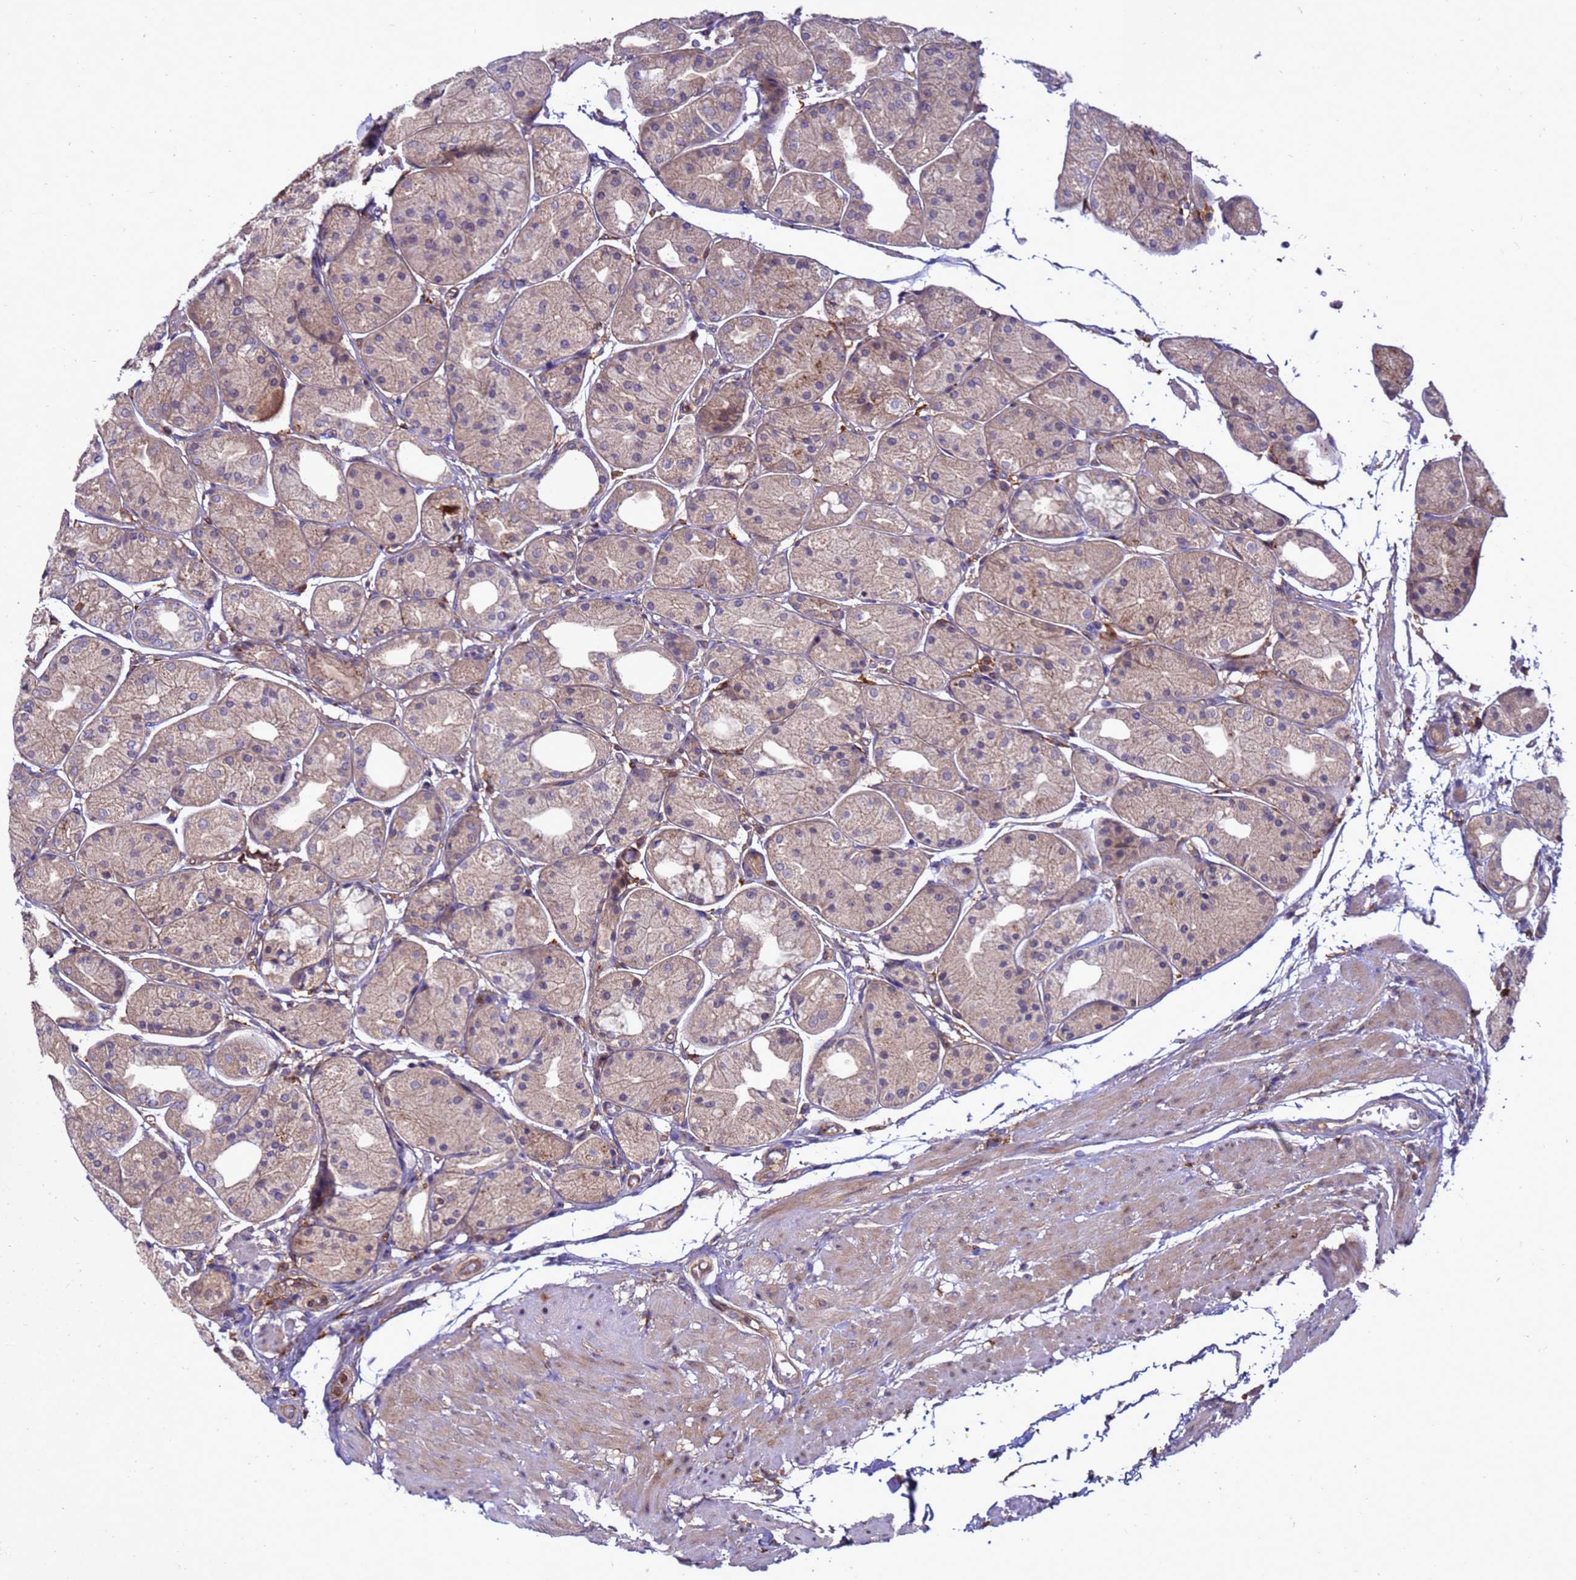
{"staining": {"intensity": "strong", "quantity": "<25%", "location": "cytoplasmic/membranous"}, "tissue": "stomach", "cell_type": "Glandular cells", "image_type": "normal", "snomed": [{"axis": "morphology", "description": "Normal tissue, NOS"}, {"axis": "topography", "description": "Stomach, upper"}], "caption": "IHC of unremarkable human stomach demonstrates medium levels of strong cytoplasmic/membranous expression in about <25% of glandular cells. (DAB = brown stain, brightfield microscopy at high magnification).", "gene": "RNF215", "patient": {"sex": "male", "age": 72}}